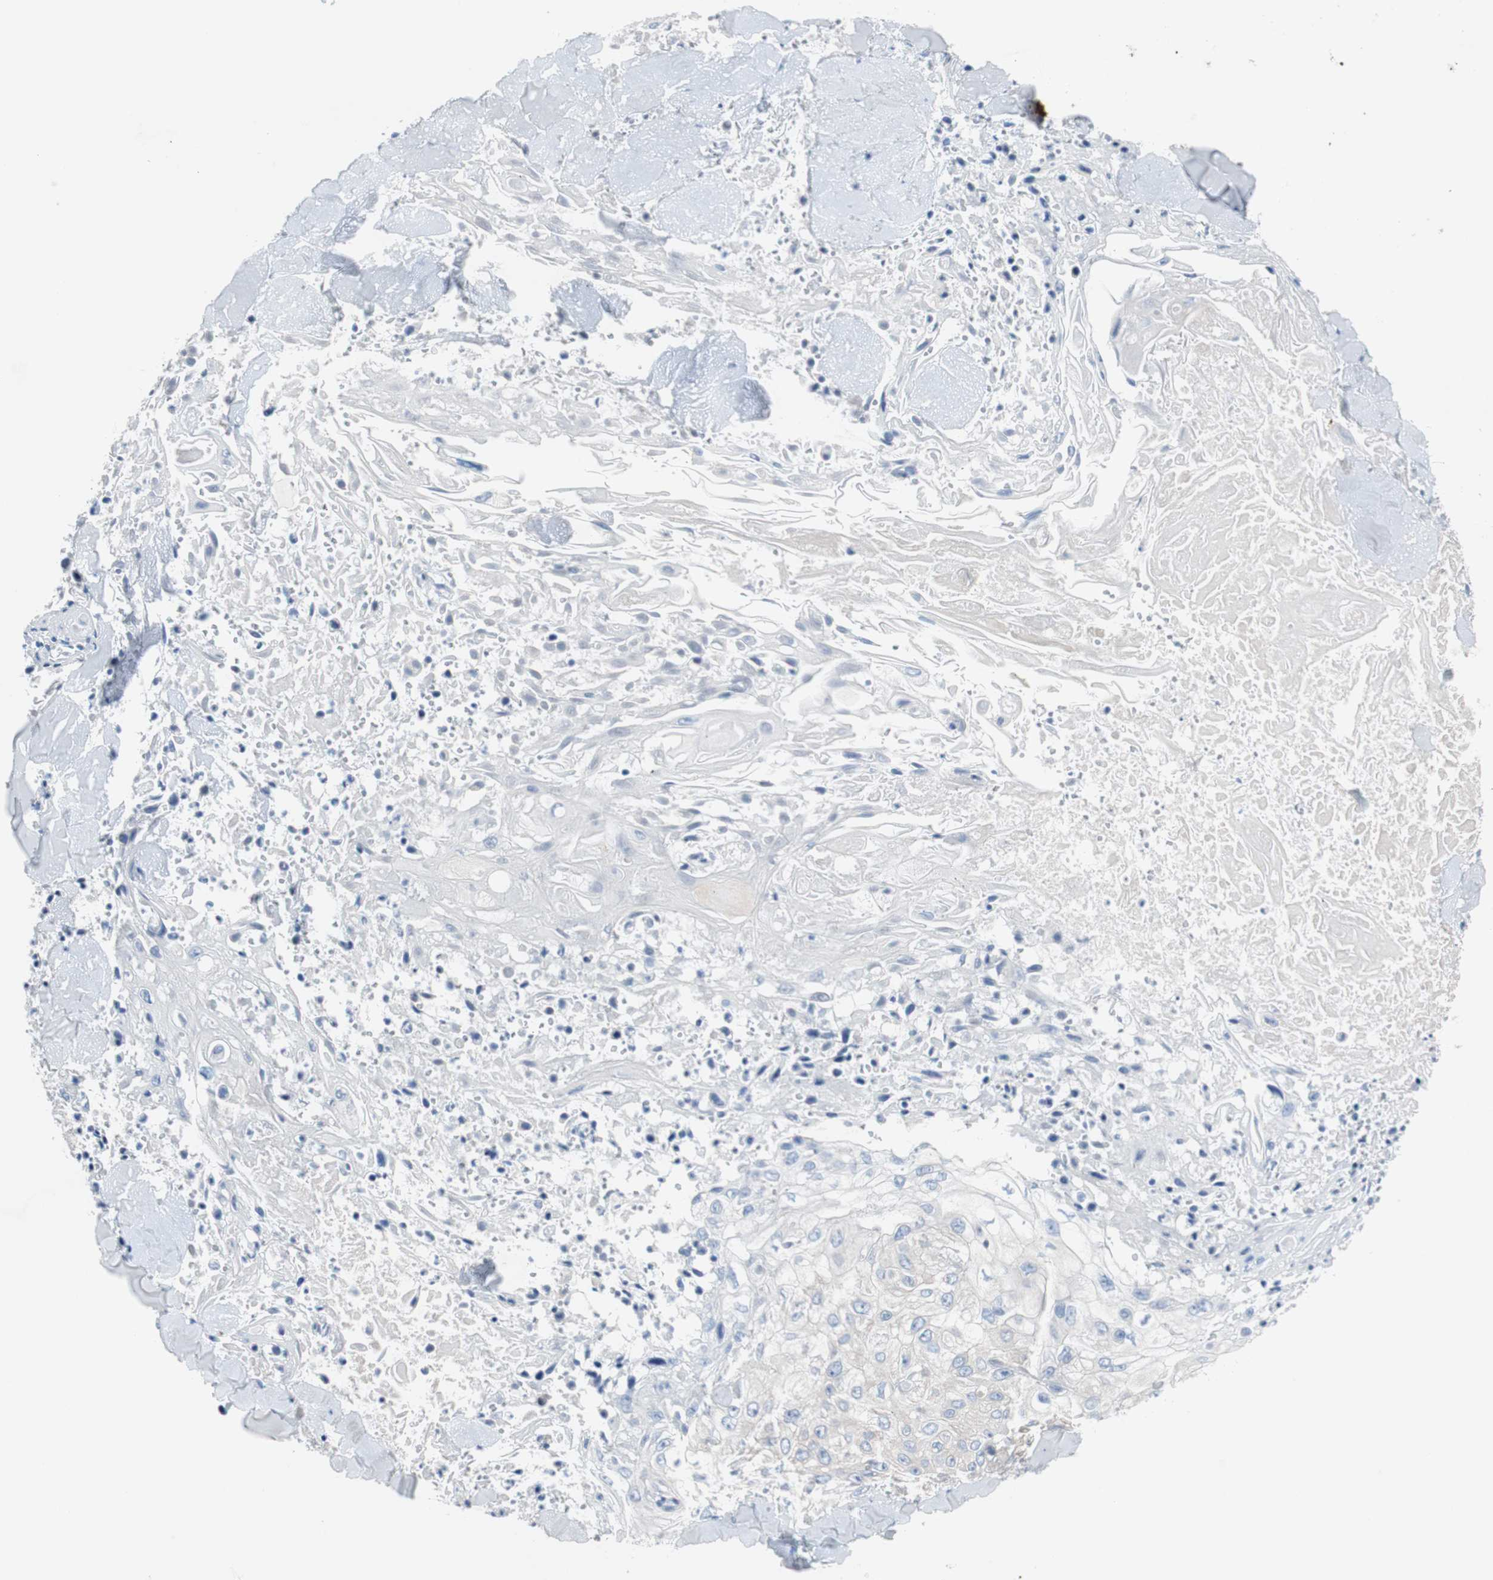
{"staining": {"intensity": "weak", "quantity": "25%-75%", "location": "cytoplasmic/membranous"}, "tissue": "skin cancer", "cell_type": "Tumor cells", "image_type": "cancer", "snomed": [{"axis": "morphology", "description": "Squamous cell carcinoma, NOS"}, {"axis": "topography", "description": "Skin"}], "caption": "Immunohistochemistry (IHC) (DAB (3,3'-diaminobenzidine)) staining of human skin cancer reveals weak cytoplasmic/membranous protein expression in about 25%-75% of tumor cells.", "gene": "EEF2K", "patient": {"sex": "male", "age": 86}}